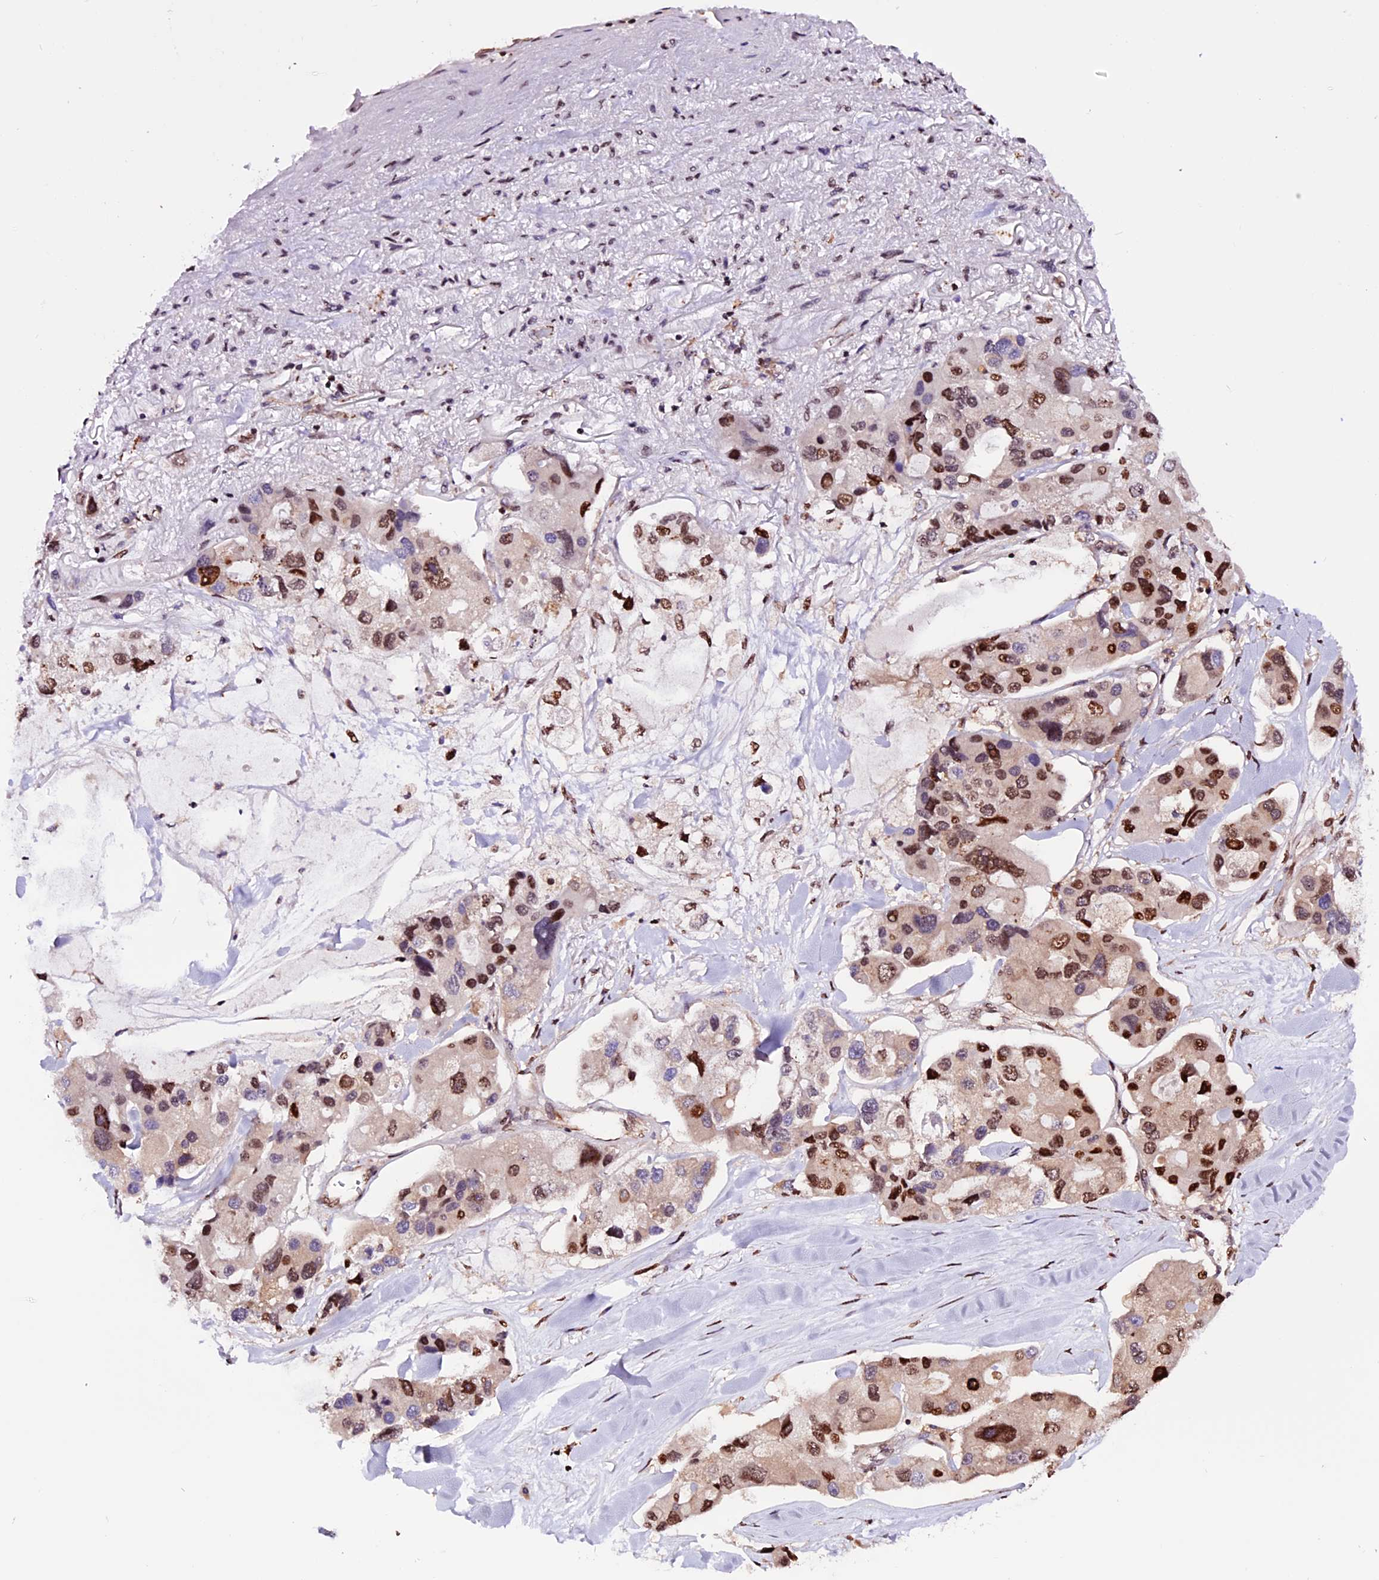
{"staining": {"intensity": "moderate", "quantity": "25%-75%", "location": "nuclear"}, "tissue": "lung cancer", "cell_type": "Tumor cells", "image_type": "cancer", "snomed": [{"axis": "morphology", "description": "Adenocarcinoma, NOS"}, {"axis": "topography", "description": "Lung"}], "caption": "Moderate nuclear protein staining is identified in approximately 25%-75% of tumor cells in lung cancer.", "gene": "RINL", "patient": {"sex": "female", "age": 54}}